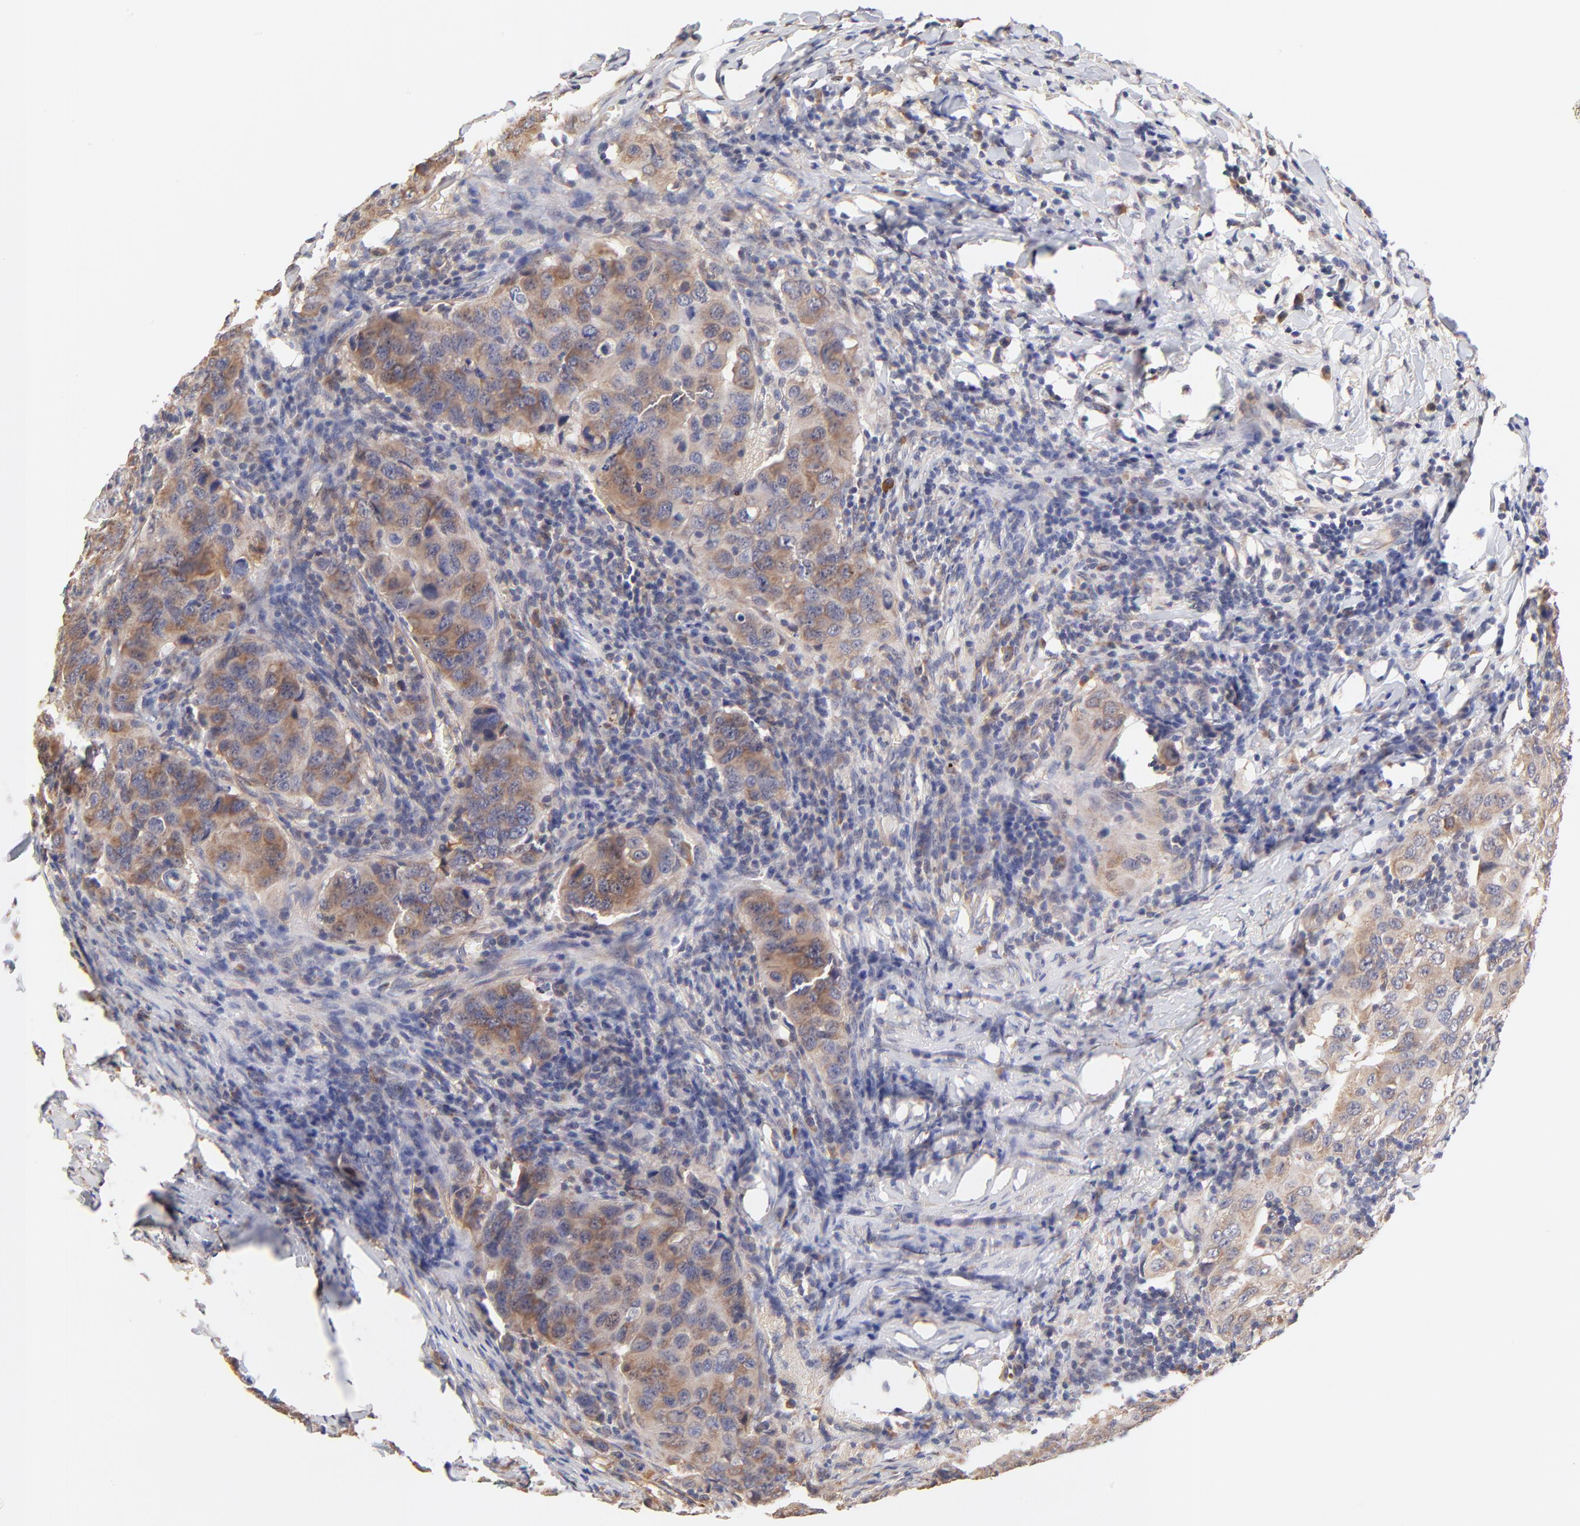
{"staining": {"intensity": "moderate", "quantity": ">75%", "location": "cytoplasmic/membranous"}, "tissue": "breast cancer", "cell_type": "Tumor cells", "image_type": "cancer", "snomed": [{"axis": "morphology", "description": "Duct carcinoma"}, {"axis": "topography", "description": "Breast"}], "caption": "This photomicrograph exhibits IHC staining of human breast infiltrating ductal carcinoma, with medium moderate cytoplasmic/membranous positivity in about >75% of tumor cells.", "gene": "PTK7", "patient": {"sex": "female", "age": 54}}